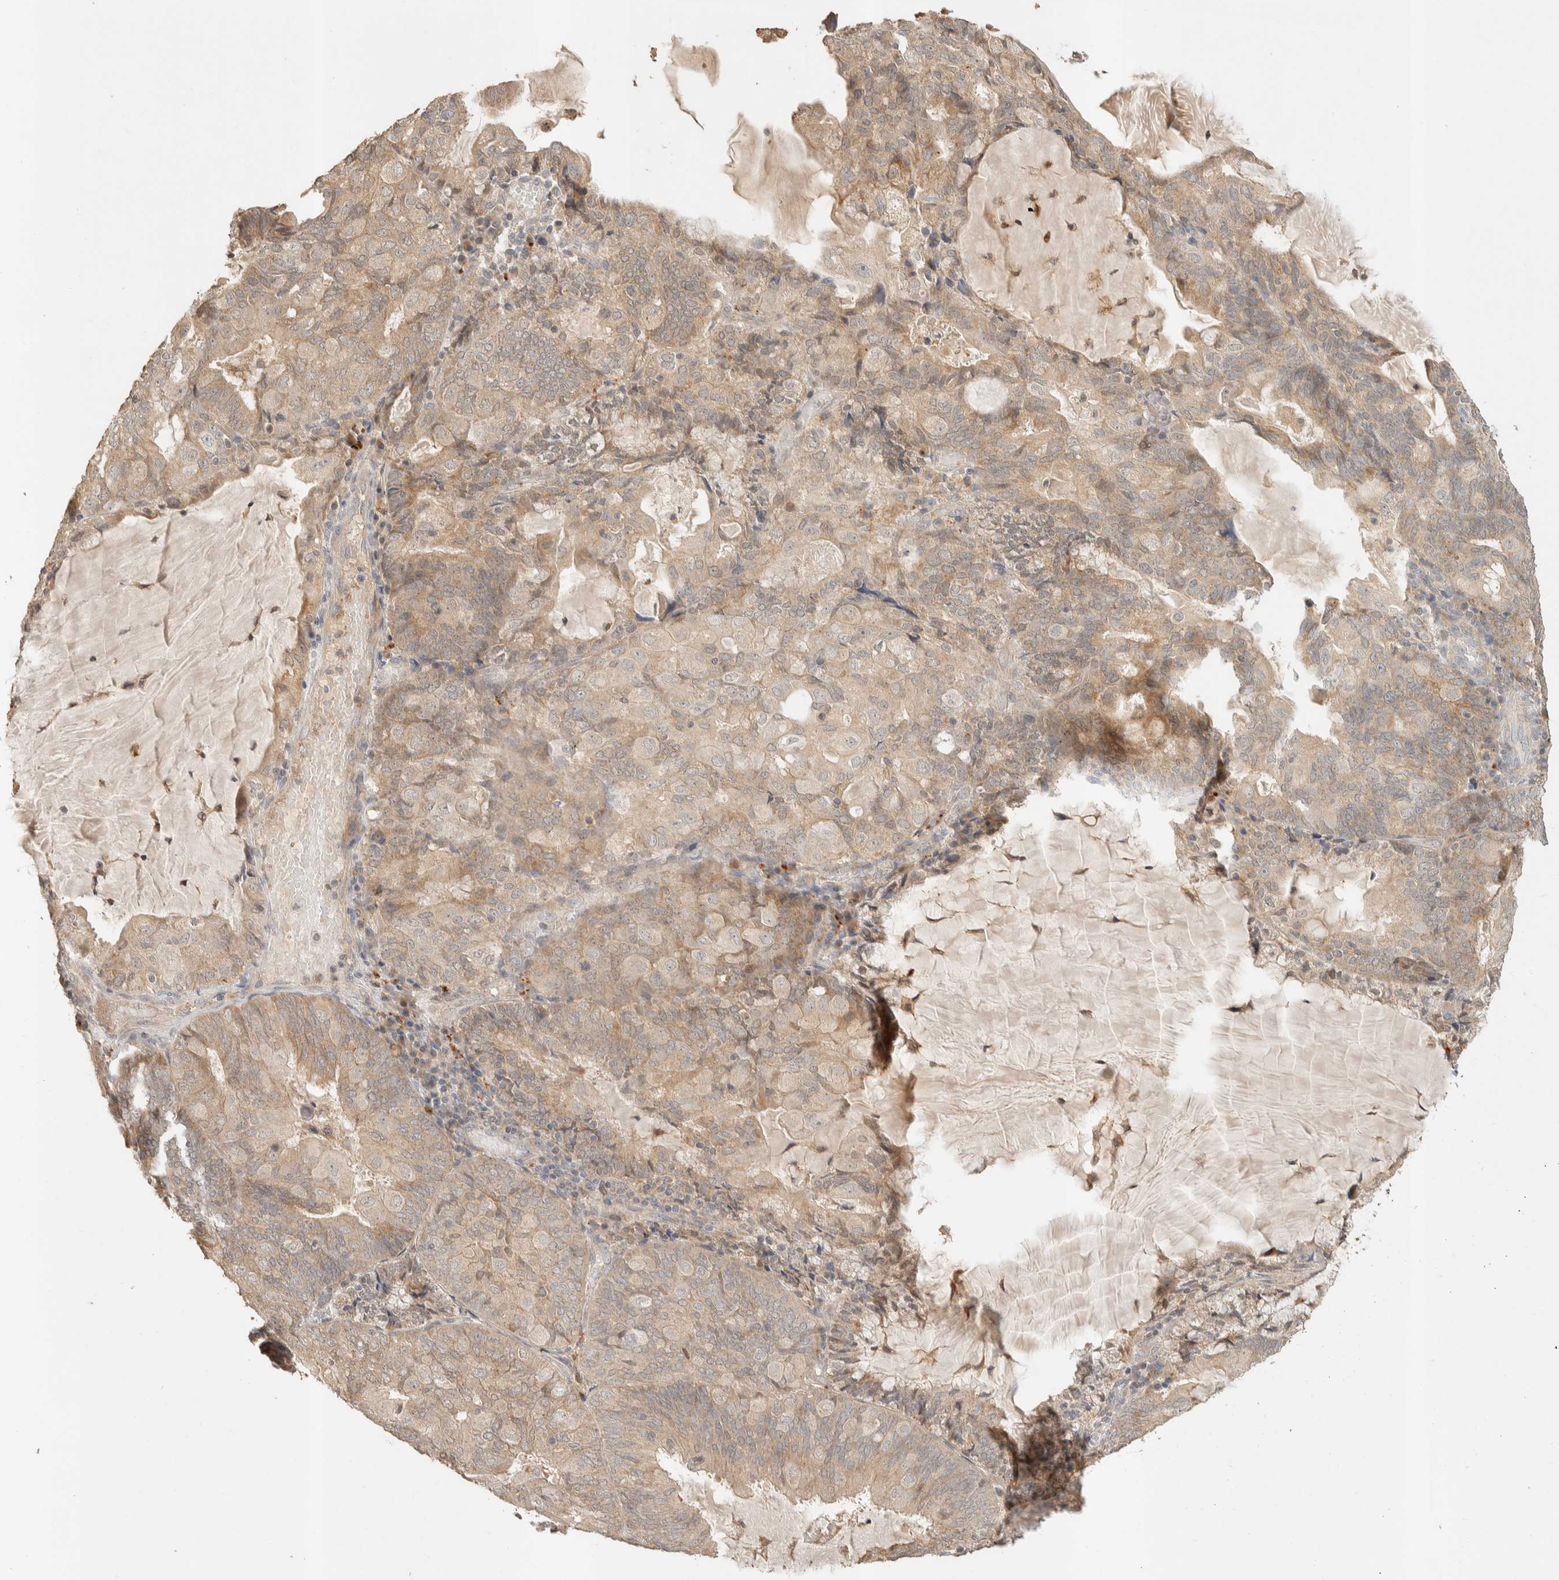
{"staining": {"intensity": "weak", "quantity": ">75%", "location": "cytoplasmic/membranous"}, "tissue": "endometrial cancer", "cell_type": "Tumor cells", "image_type": "cancer", "snomed": [{"axis": "morphology", "description": "Adenocarcinoma, NOS"}, {"axis": "topography", "description": "Endometrium"}], "caption": "Immunohistochemistry (IHC) (DAB (3,3'-diaminobenzidine)) staining of human endometrial adenocarcinoma demonstrates weak cytoplasmic/membranous protein staining in about >75% of tumor cells.", "gene": "ITPA", "patient": {"sex": "female", "age": 81}}